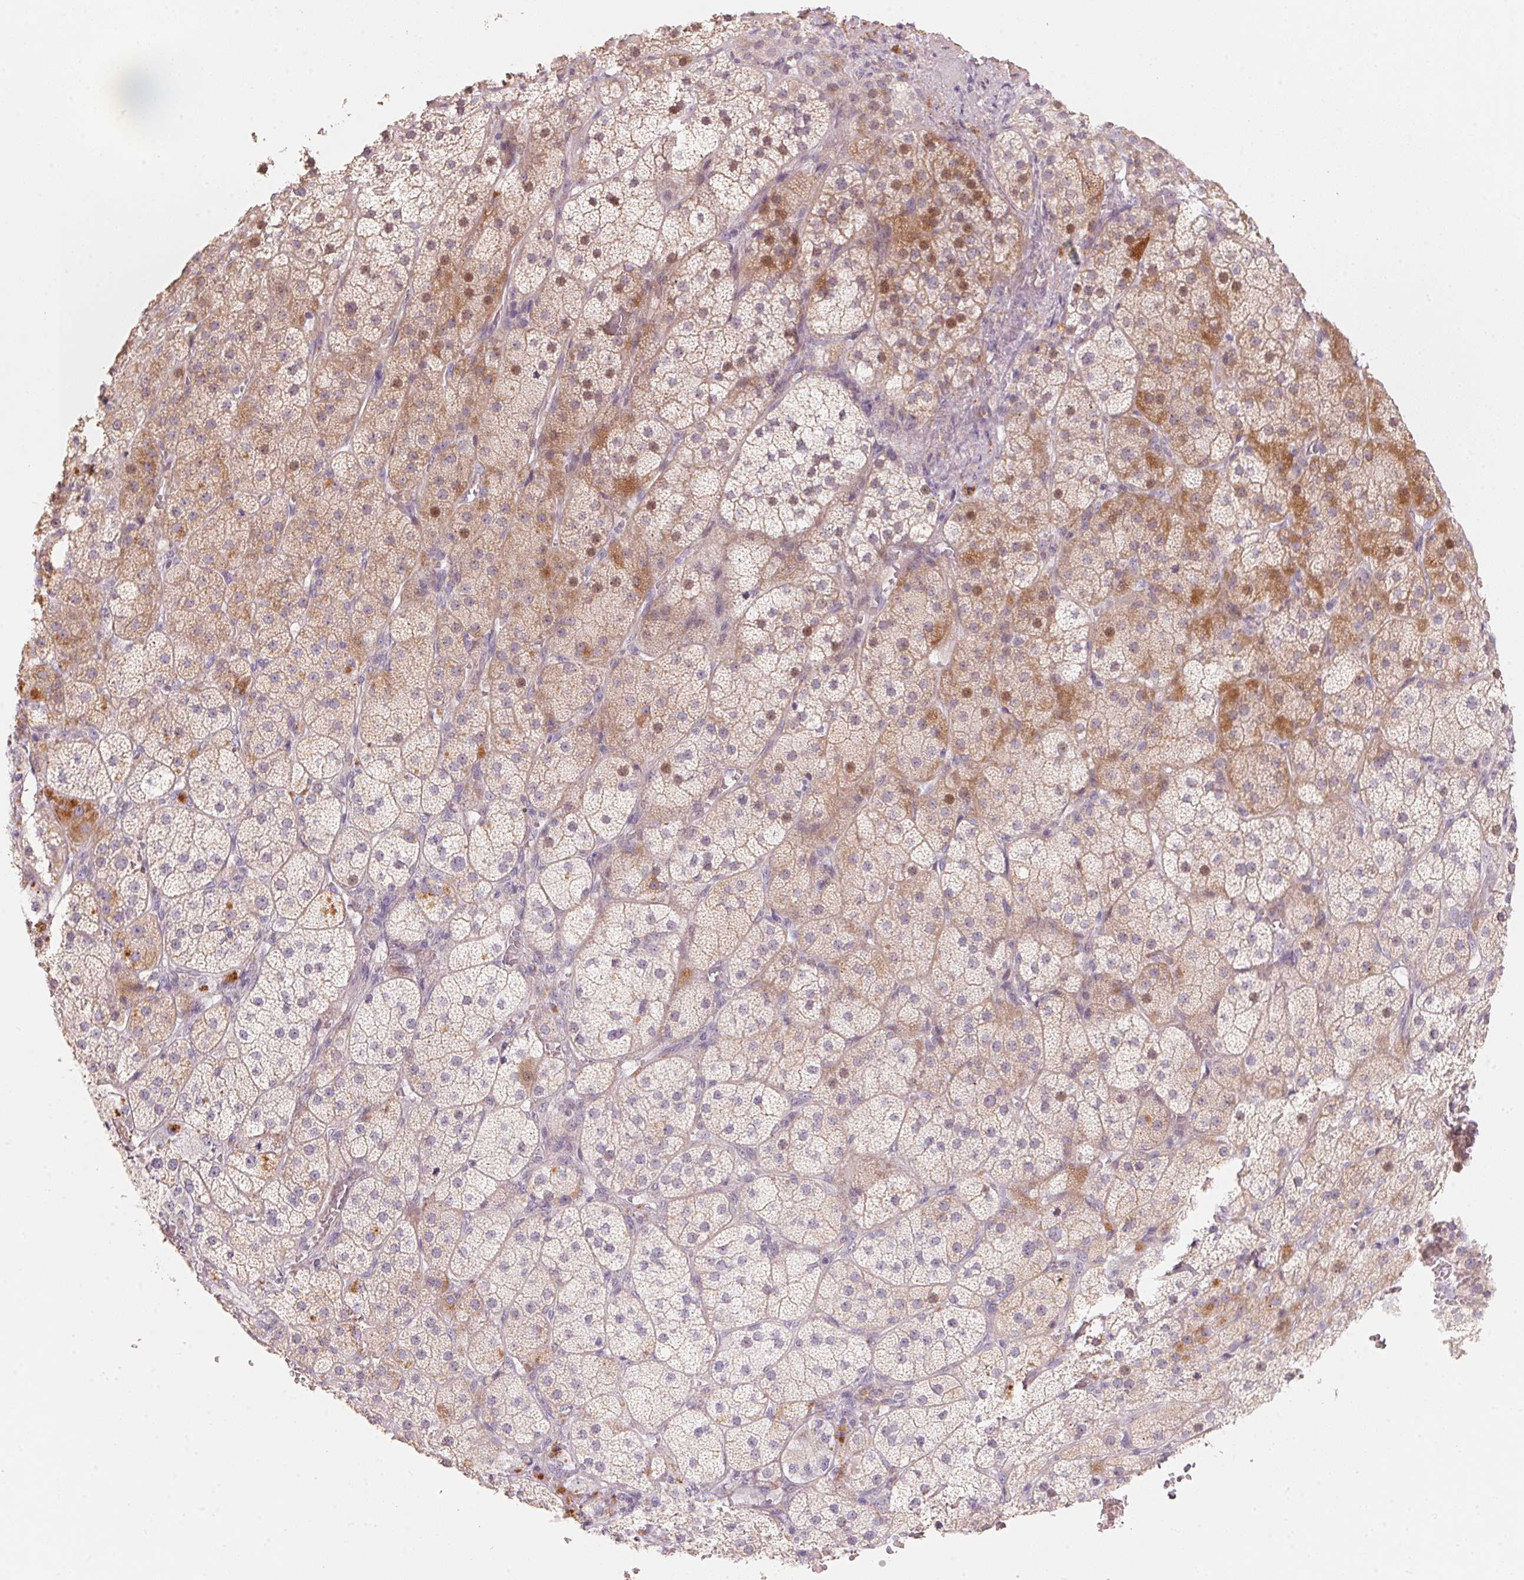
{"staining": {"intensity": "moderate", "quantity": "25%-75%", "location": "cytoplasmic/membranous,nuclear"}, "tissue": "adrenal gland", "cell_type": "Glandular cells", "image_type": "normal", "snomed": [{"axis": "morphology", "description": "Normal tissue, NOS"}, {"axis": "topography", "description": "Adrenal gland"}], "caption": "A brown stain labels moderate cytoplasmic/membranous,nuclear staining of a protein in glandular cells of normal human adrenal gland. The protein is shown in brown color, while the nuclei are stained blue.", "gene": "TP53AIP1", "patient": {"sex": "male", "age": 57}}